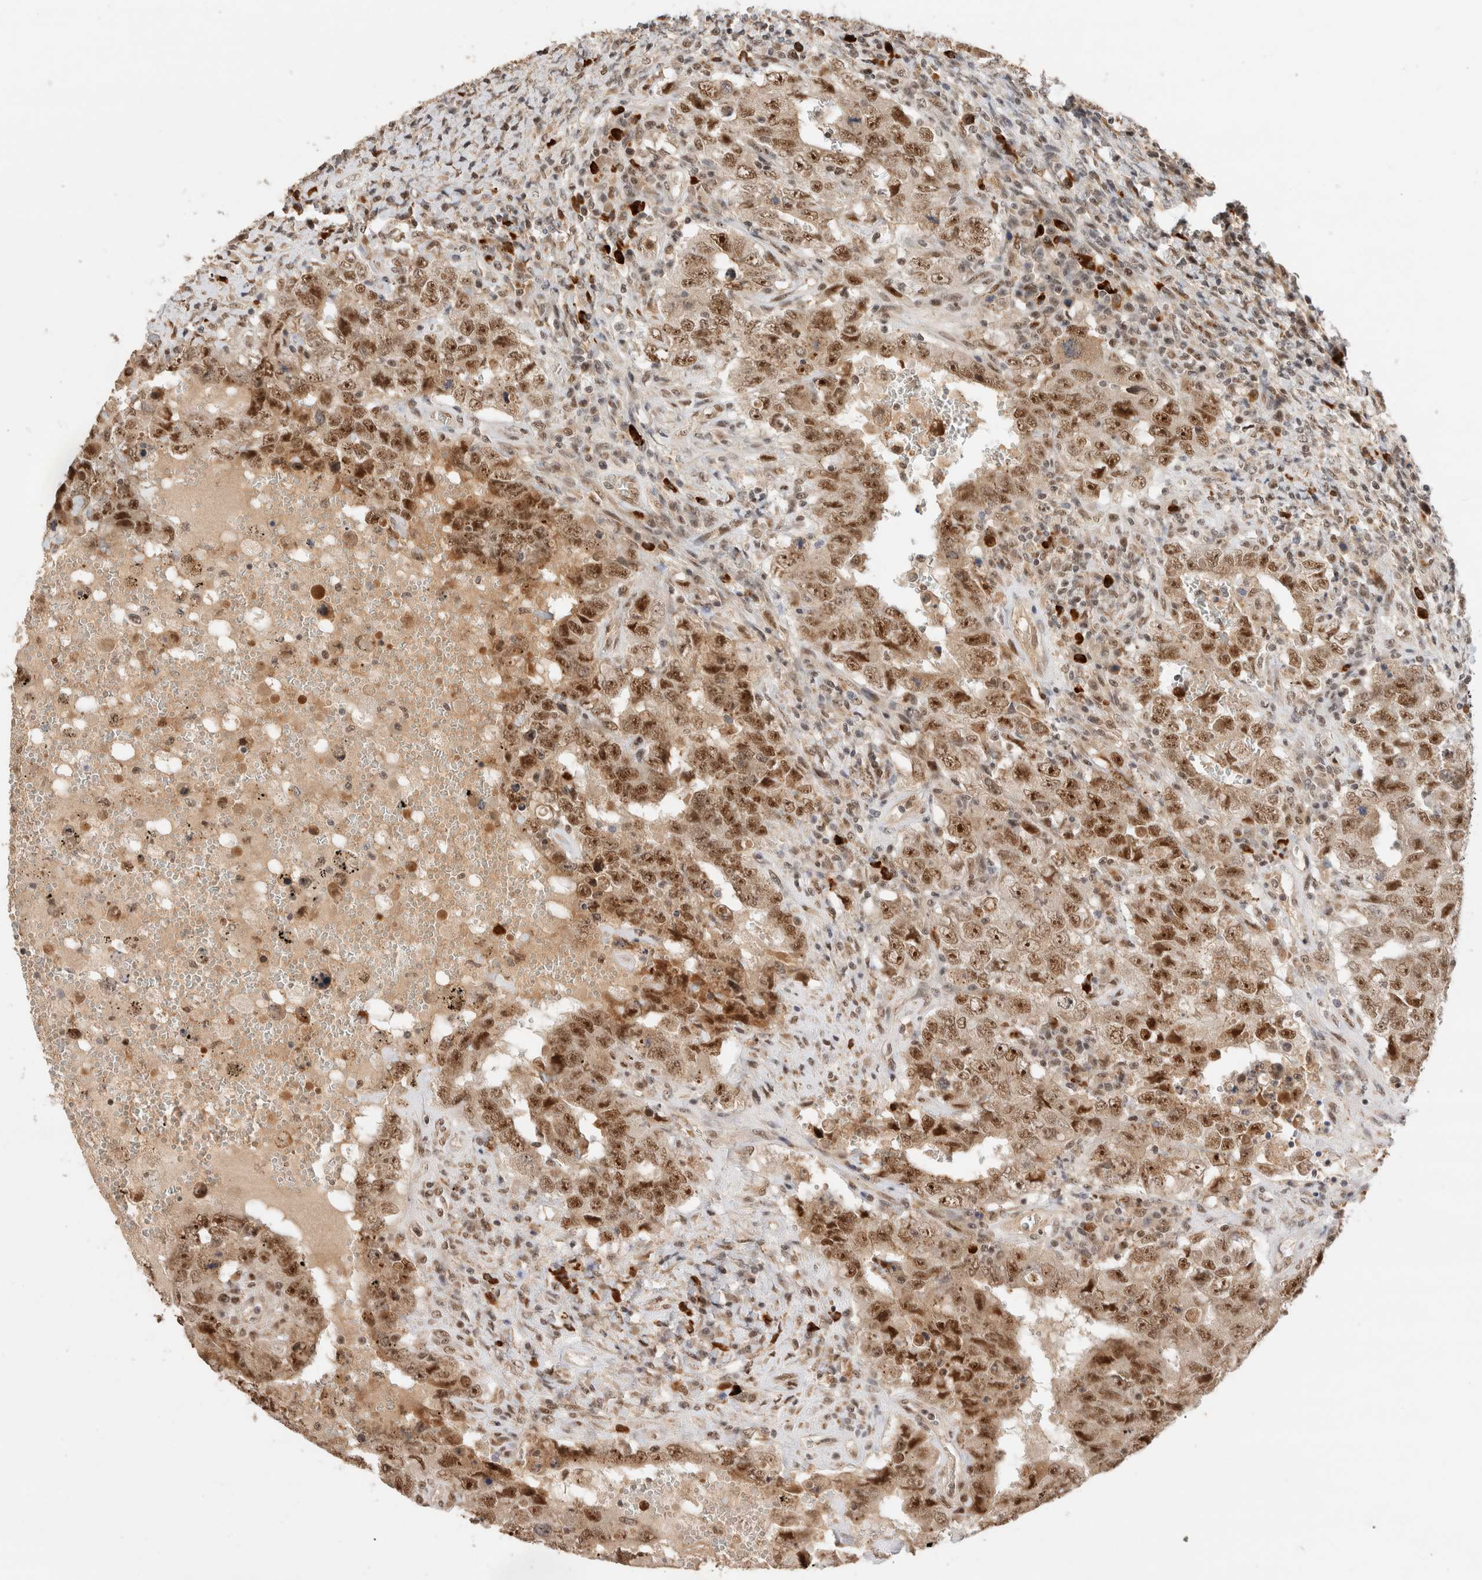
{"staining": {"intensity": "moderate", "quantity": ">75%", "location": "cytoplasmic/membranous,nuclear"}, "tissue": "testis cancer", "cell_type": "Tumor cells", "image_type": "cancer", "snomed": [{"axis": "morphology", "description": "Carcinoma, Embryonal, NOS"}, {"axis": "topography", "description": "Testis"}], "caption": "Moderate cytoplasmic/membranous and nuclear protein staining is identified in approximately >75% of tumor cells in testis embryonal carcinoma. The staining is performed using DAB (3,3'-diaminobenzidine) brown chromogen to label protein expression. The nuclei are counter-stained blue using hematoxylin.", "gene": "MPHOSPH6", "patient": {"sex": "male", "age": 26}}